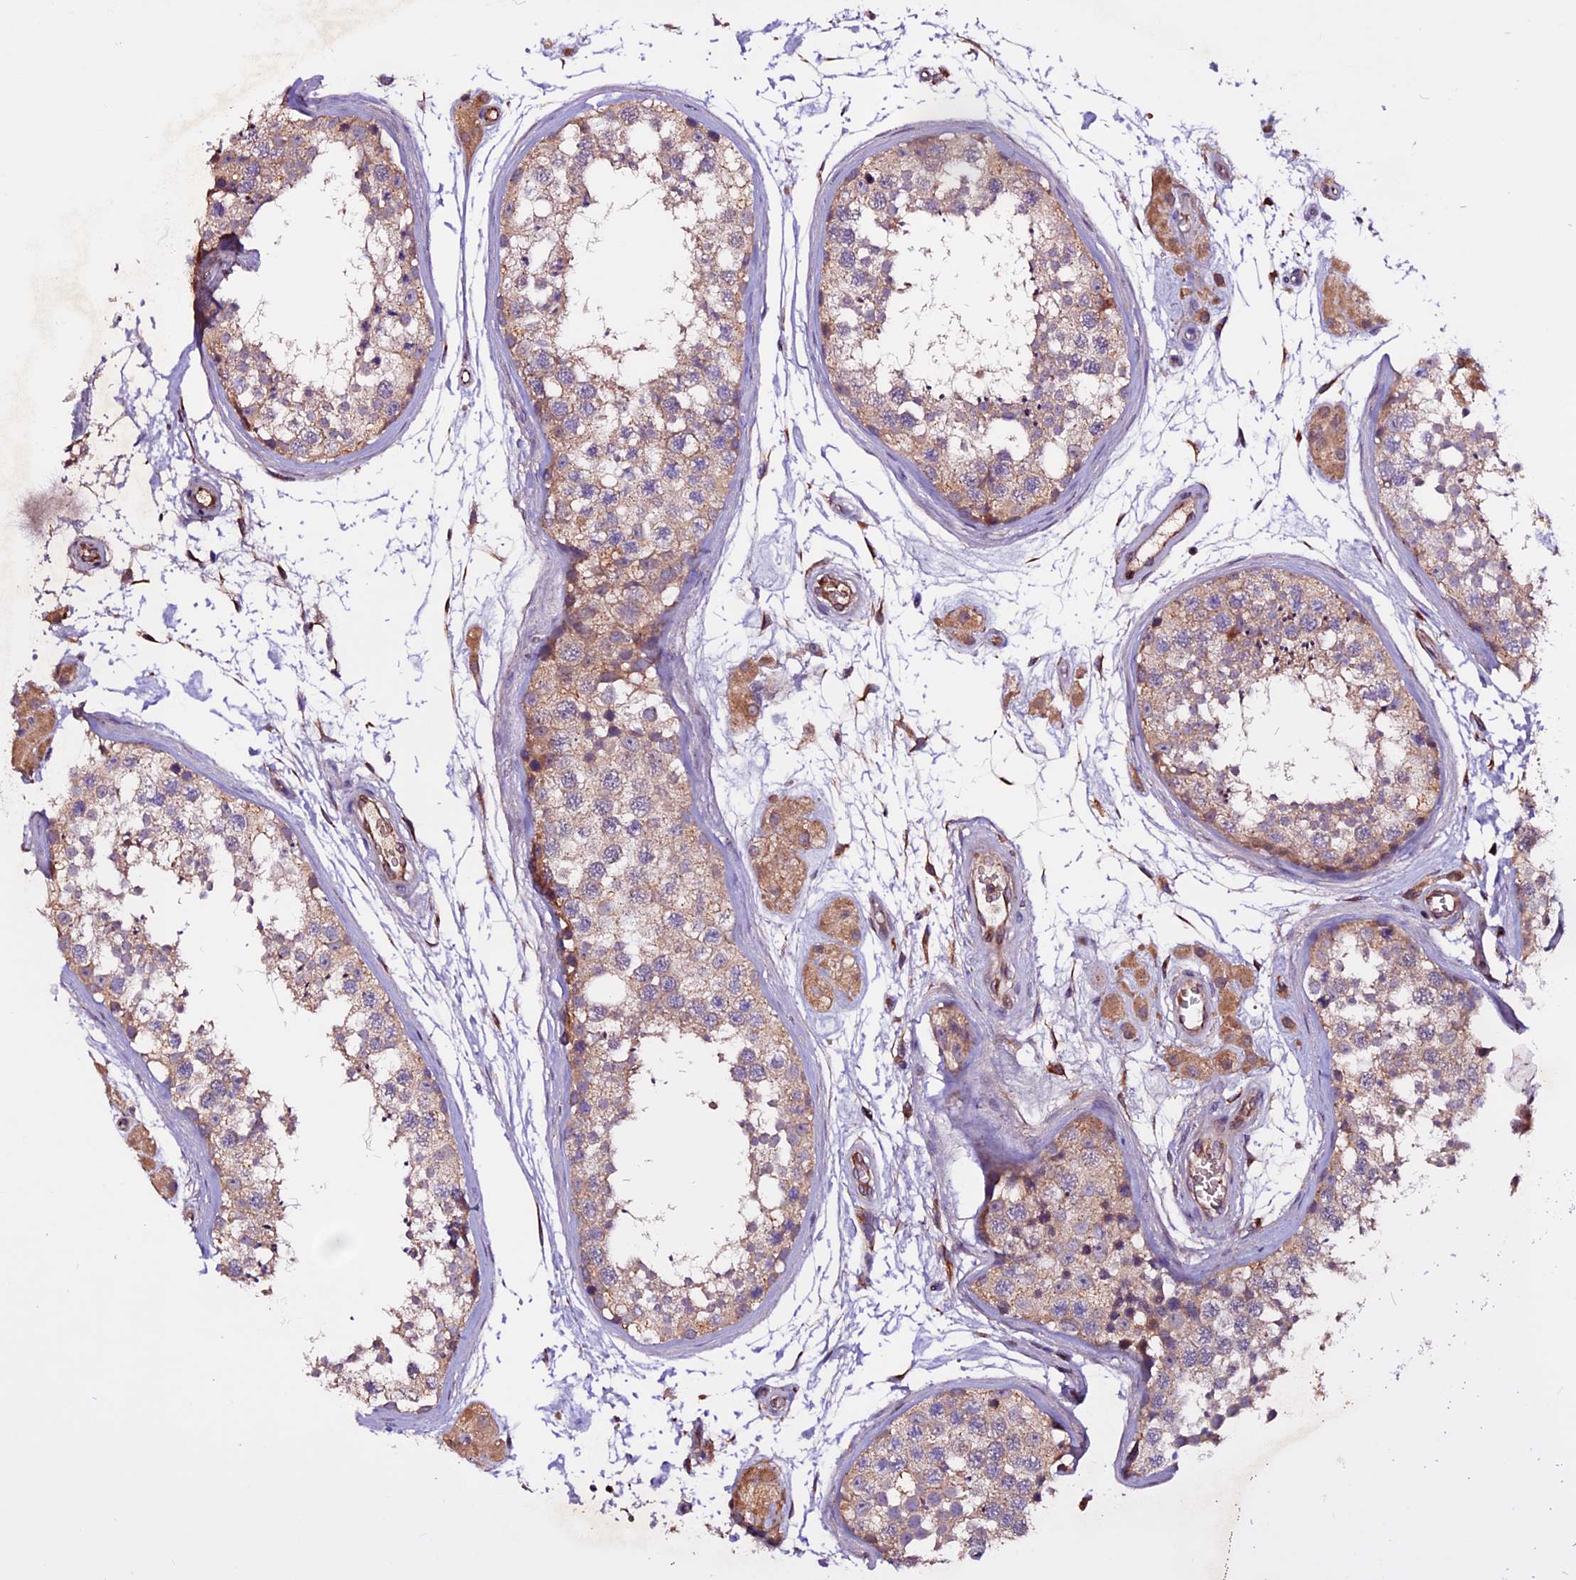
{"staining": {"intensity": "weak", "quantity": "25%-75%", "location": "cytoplasmic/membranous"}, "tissue": "testis", "cell_type": "Cells in seminiferous ducts", "image_type": "normal", "snomed": [{"axis": "morphology", "description": "Normal tissue, NOS"}, {"axis": "topography", "description": "Testis"}], "caption": "IHC of benign testis reveals low levels of weak cytoplasmic/membranous expression in about 25%-75% of cells in seminiferous ducts.", "gene": "RINL", "patient": {"sex": "male", "age": 56}}